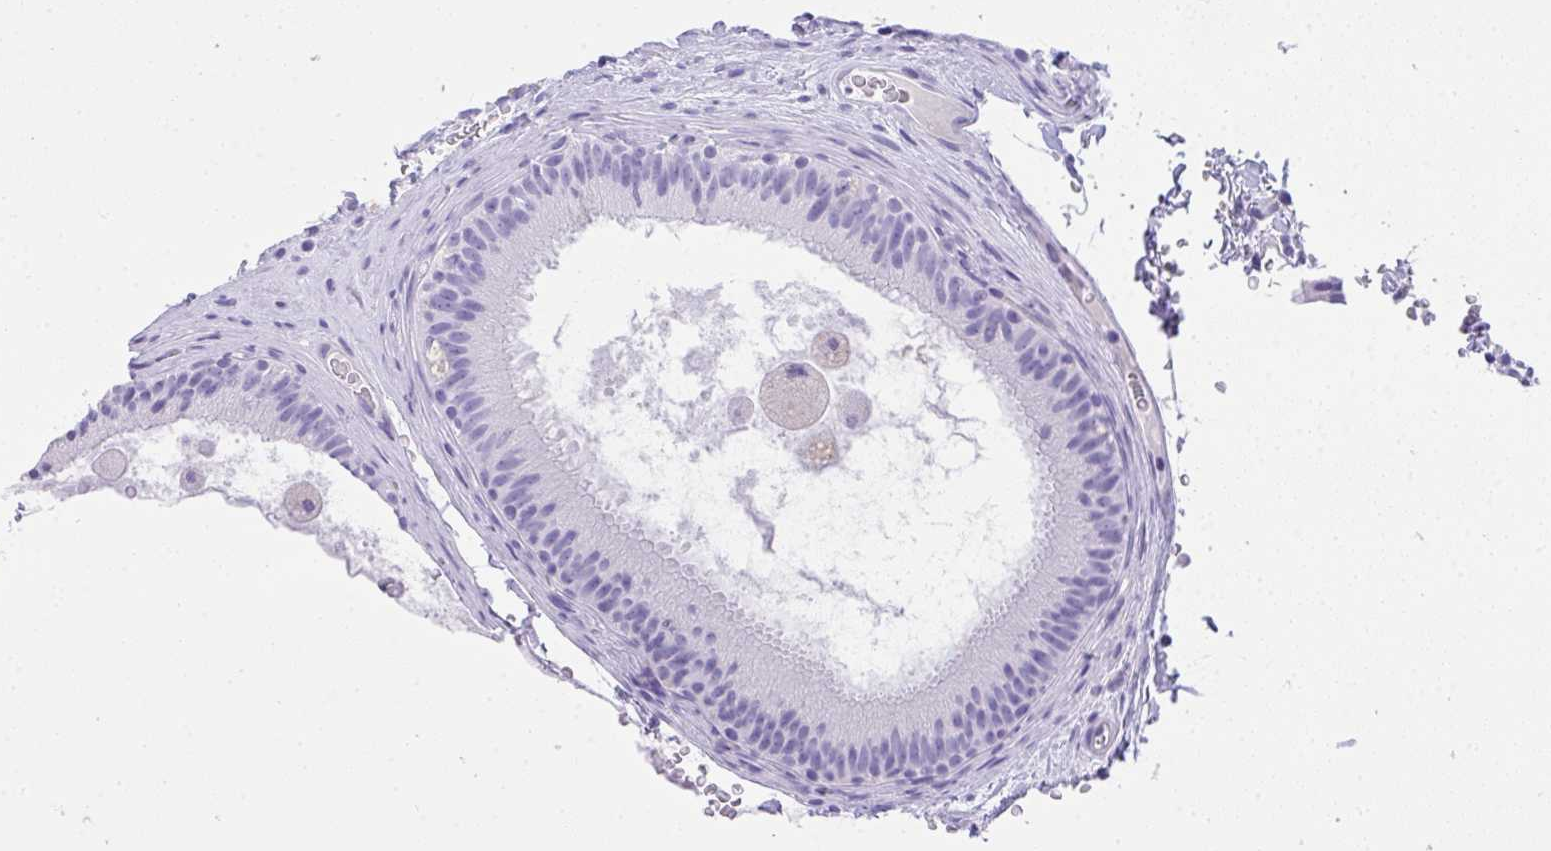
{"staining": {"intensity": "negative", "quantity": "none", "location": "none"}, "tissue": "epididymis", "cell_type": "Glandular cells", "image_type": "normal", "snomed": [{"axis": "morphology", "description": "Normal tissue, NOS"}, {"axis": "topography", "description": "Epididymis"}], "caption": "Photomicrograph shows no protein expression in glandular cells of normal epididymis.", "gene": "AVIL", "patient": {"sex": "male", "age": 23}}